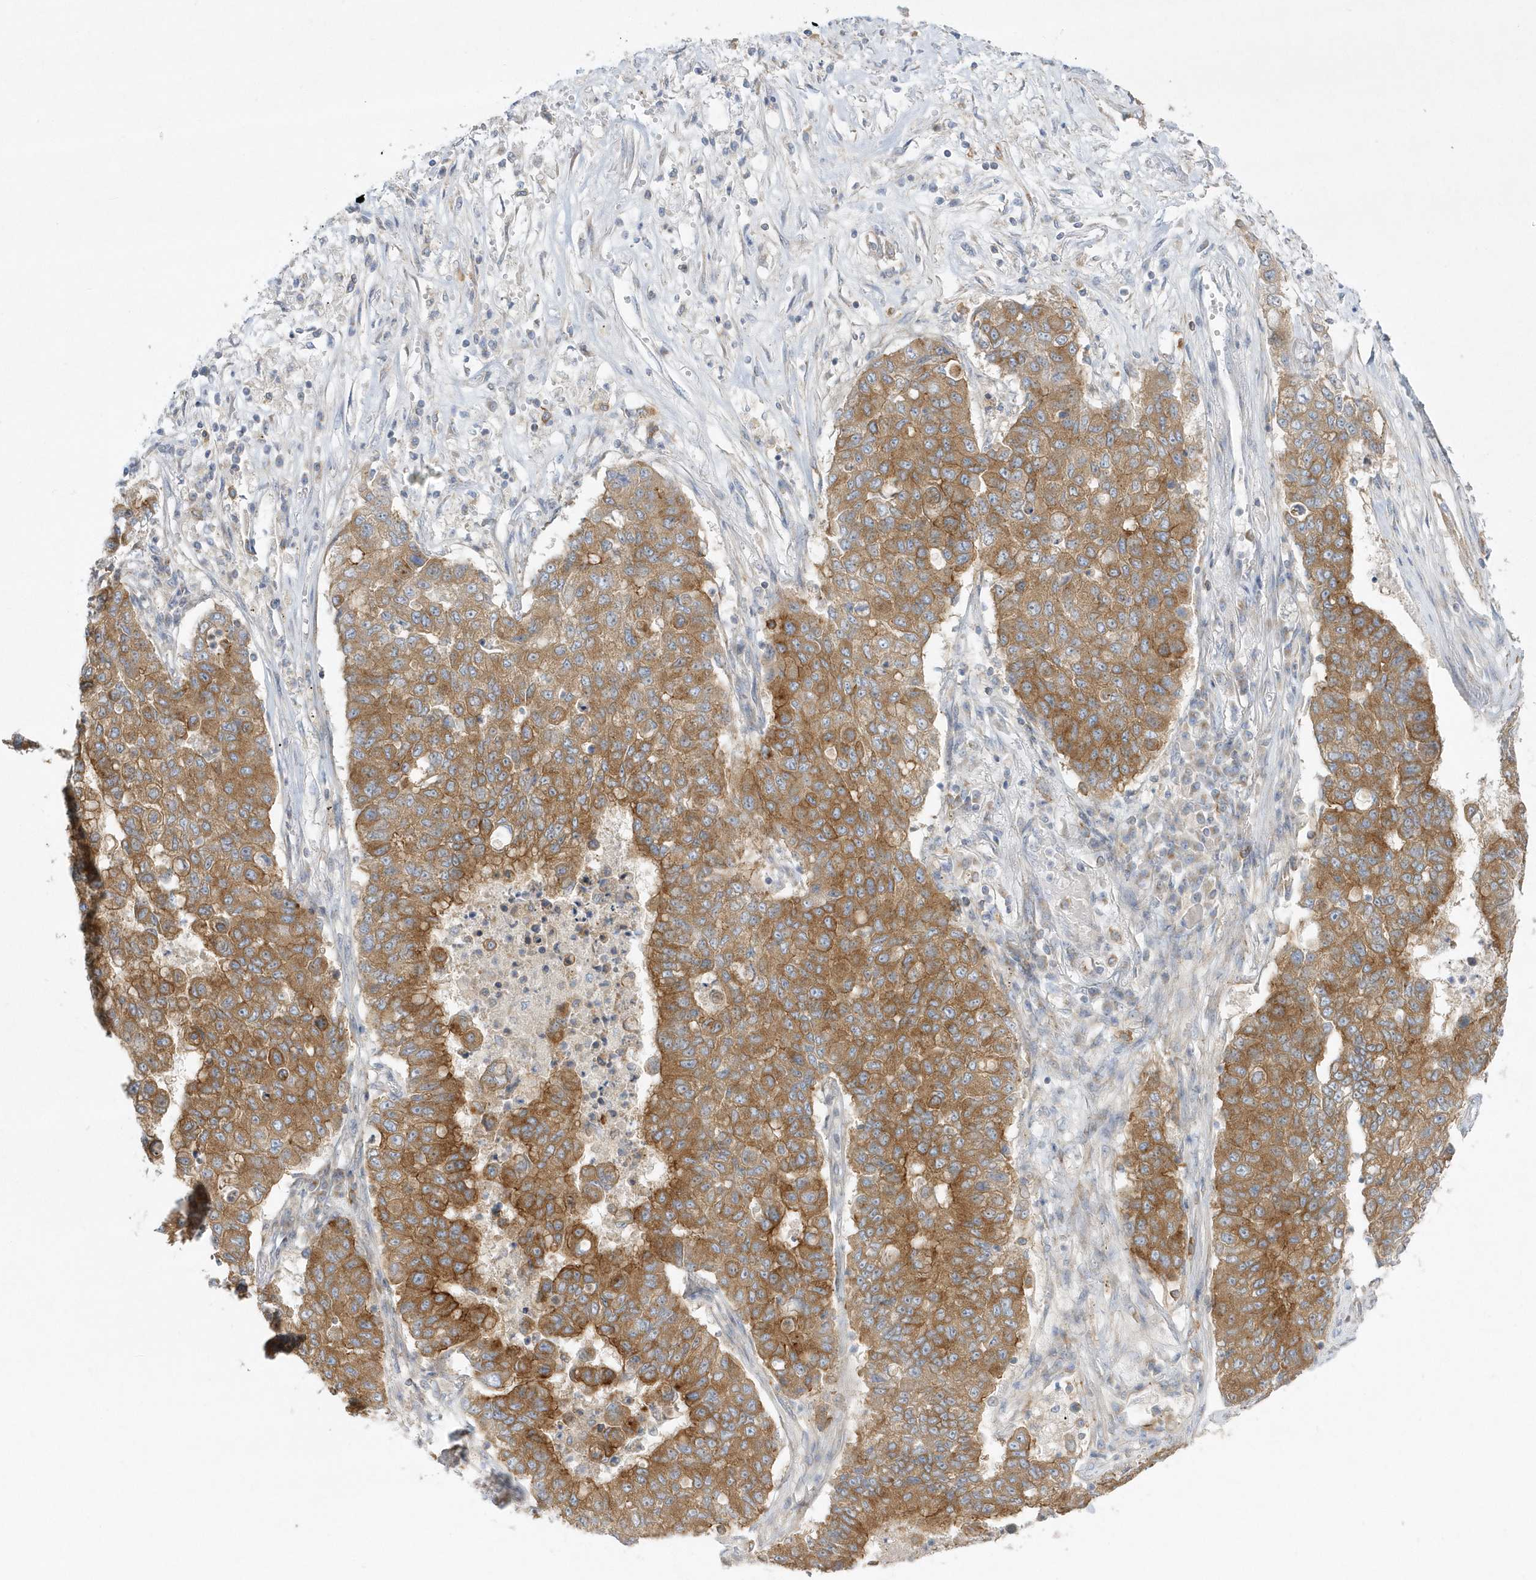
{"staining": {"intensity": "moderate", "quantity": ">75%", "location": "cytoplasmic/membranous"}, "tissue": "lung cancer", "cell_type": "Tumor cells", "image_type": "cancer", "snomed": [{"axis": "morphology", "description": "Squamous cell carcinoma, NOS"}, {"axis": "topography", "description": "Lung"}], "caption": "Lung cancer (squamous cell carcinoma) stained with immunohistochemistry shows moderate cytoplasmic/membranous staining in approximately >75% of tumor cells.", "gene": "DNAJC18", "patient": {"sex": "male", "age": 74}}